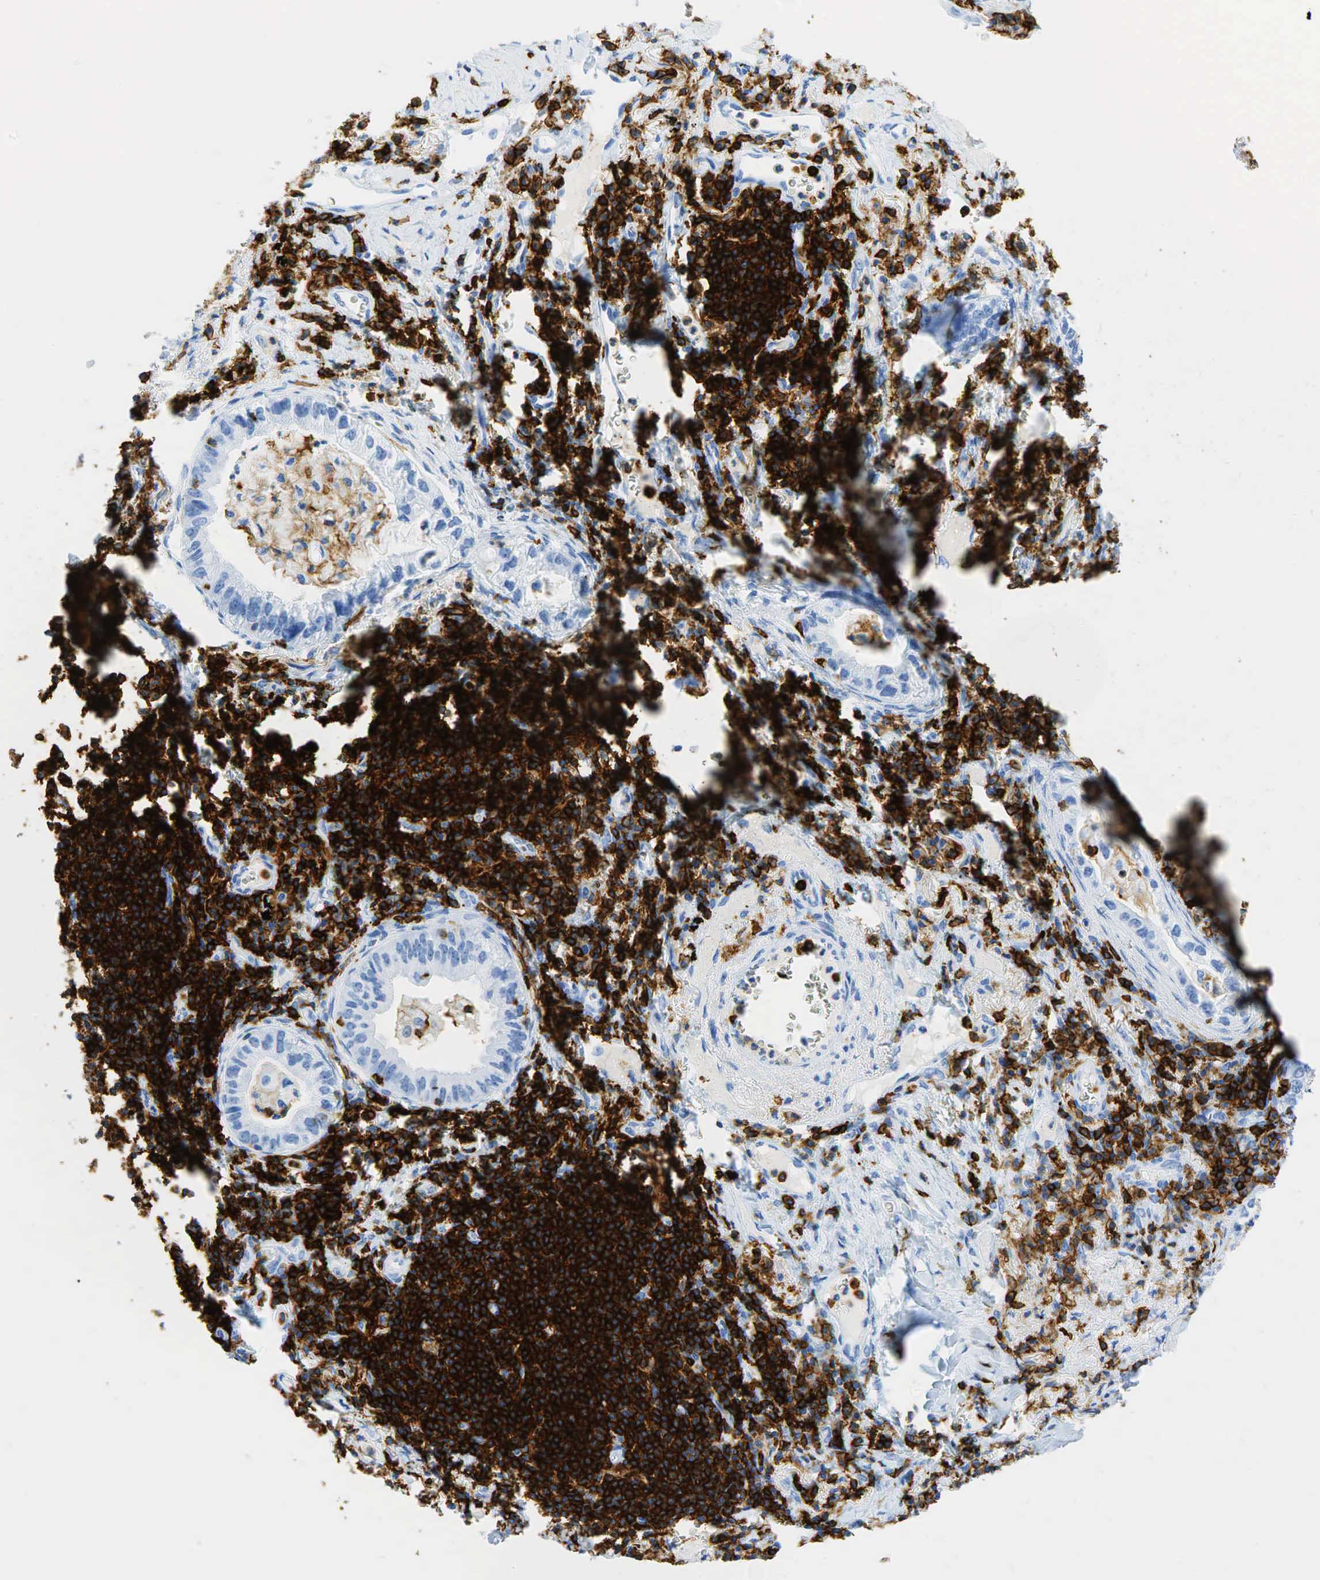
{"staining": {"intensity": "negative", "quantity": "none", "location": "none"}, "tissue": "lung cancer", "cell_type": "Tumor cells", "image_type": "cancer", "snomed": [{"axis": "morphology", "description": "Adenocarcinoma, NOS"}, {"axis": "topography", "description": "Lung"}], "caption": "Lung cancer stained for a protein using immunohistochemistry (IHC) shows no positivity tumor cells.", "gene": "PTPRC", "patient": {"sex": "female", "age": 50}}